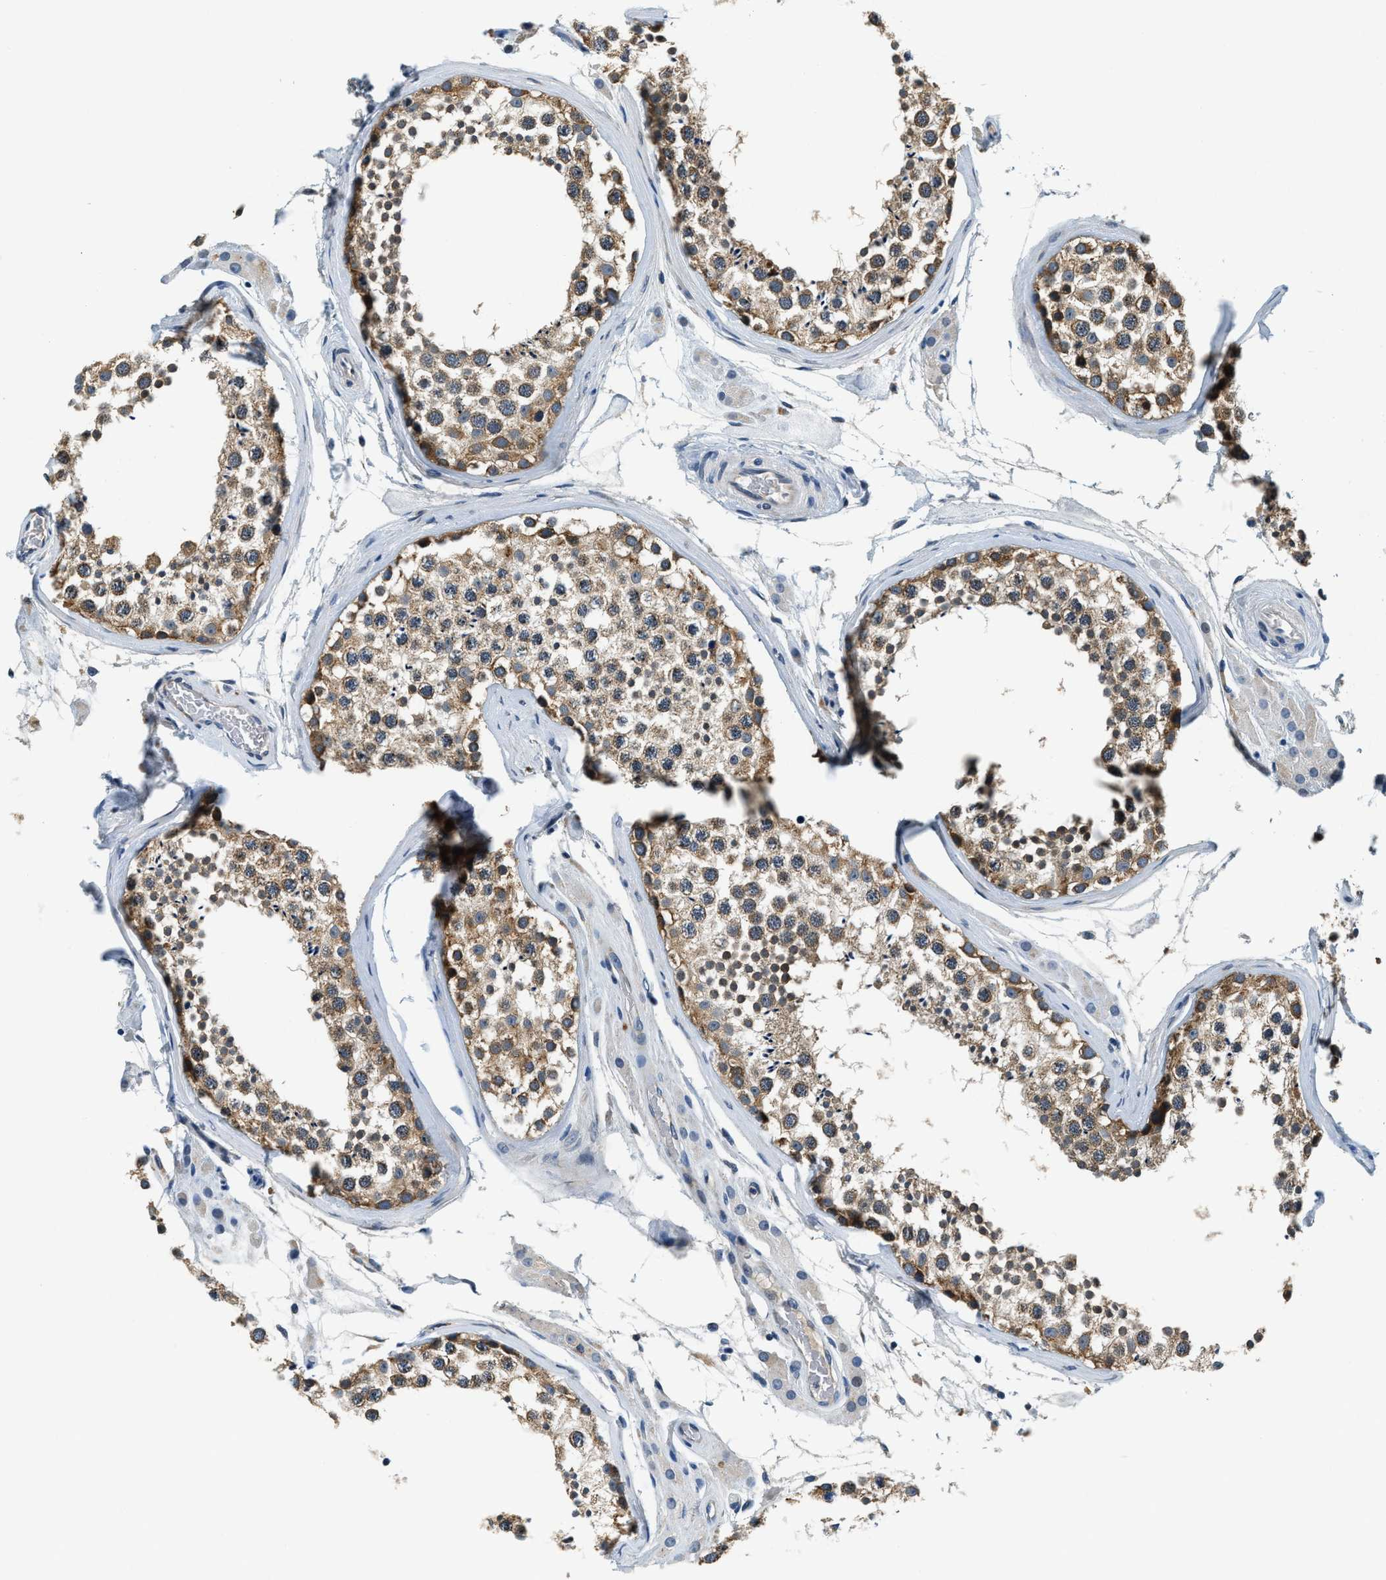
{"staining": {"intensity": "moderate", "quantity": ">75%", "location": "cytoplasmic/membranous"}, "tissue": "testis", "cell_type": "Cells in seminiferous ducts", "image_type": "normal", "snomed": [{"axis": "morphology", "description": "Normal tissue, NOS"}, {"axis": "topography", "description": "Testis"}], "caption": "The immunohistochemical stain labels moderate cytoplasmic/membranous staining in cells in seminiferous ducts of normal testis.", "gene": "YAE1", "patient": {"sex": "male", "age": 46}}